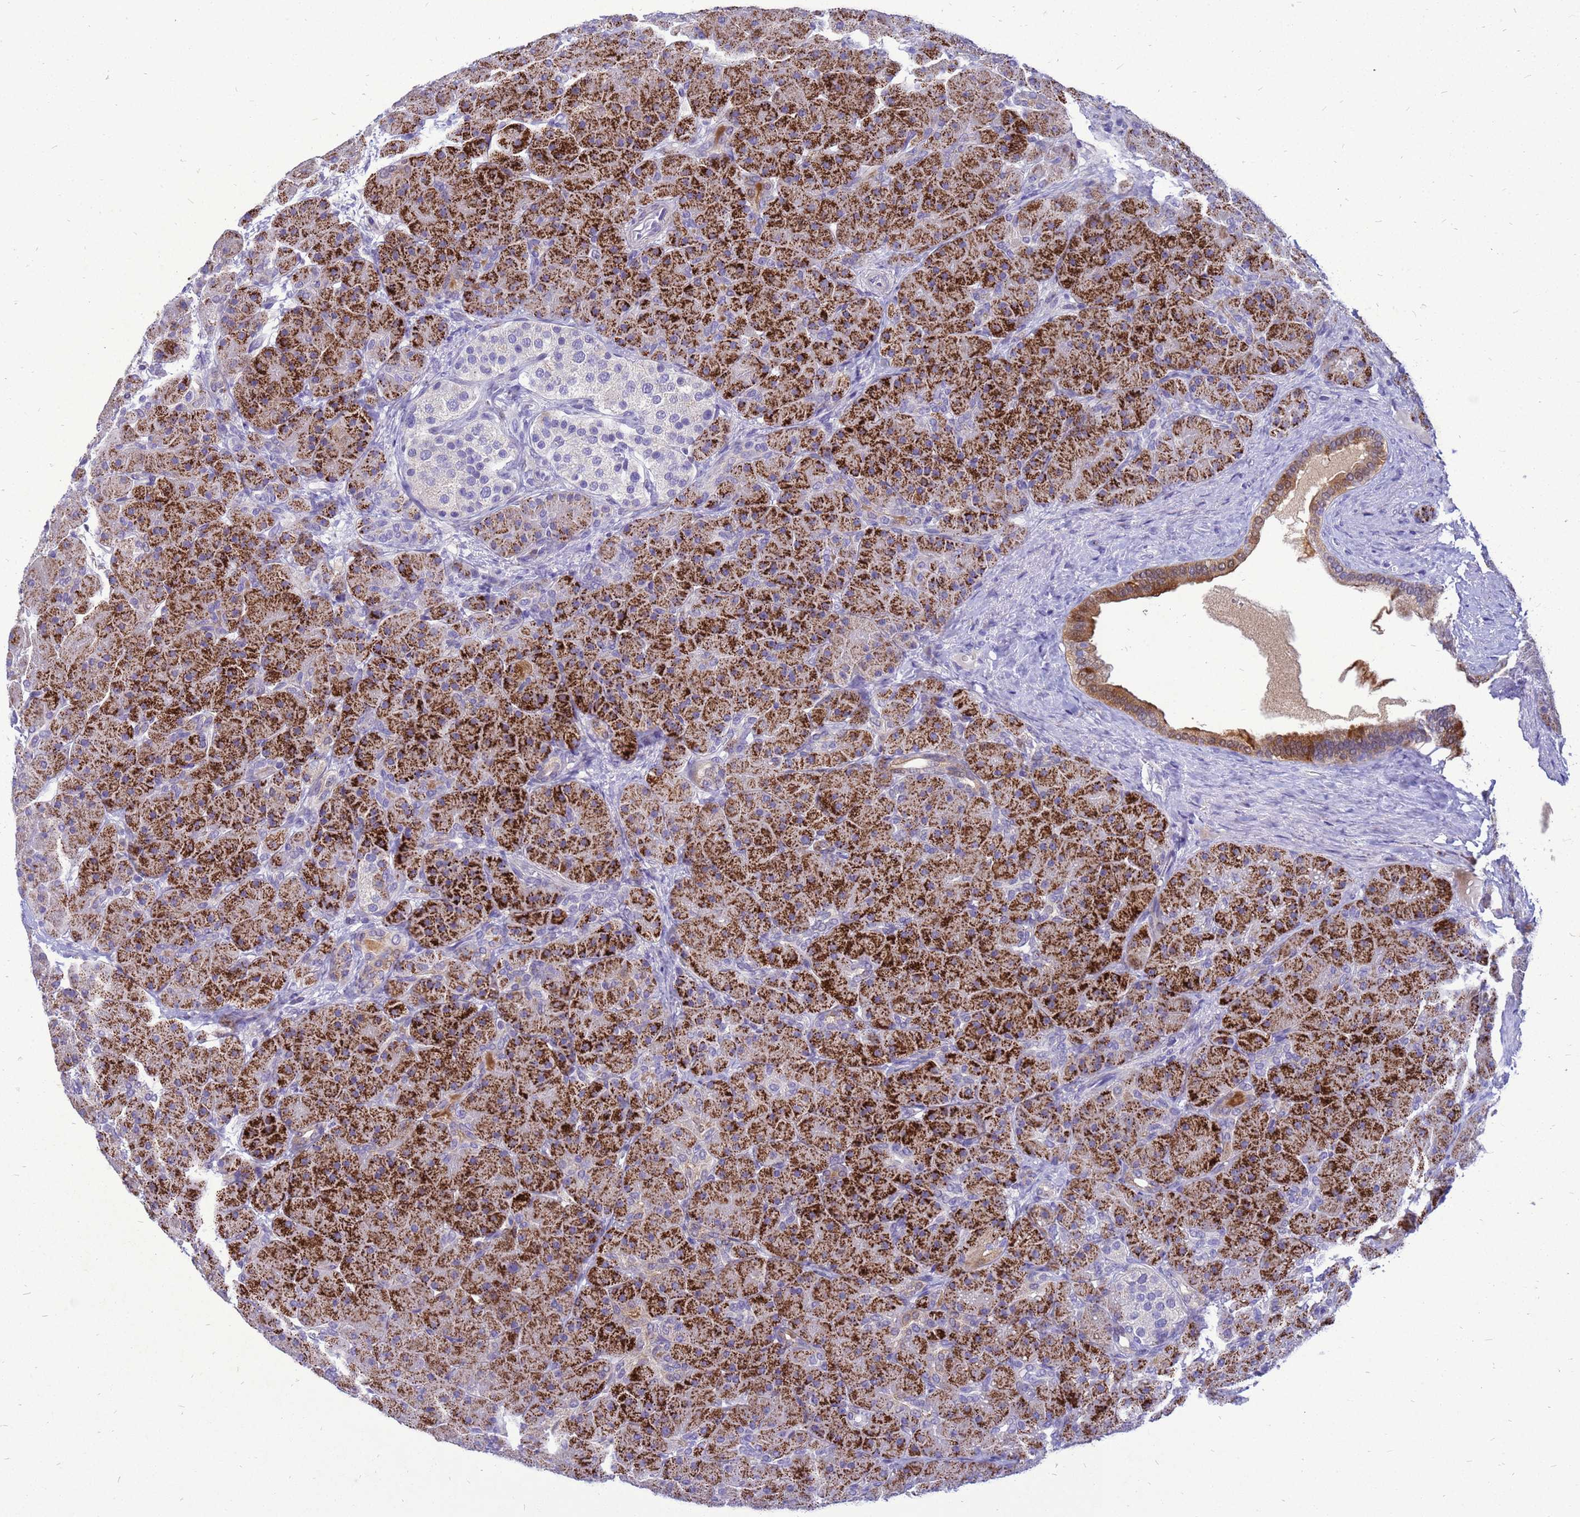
{"staining": {"intensity": "strong", "quantity": ">75%", "location": "cytoplasmic/membranous"}, "tissue": "pancreas", "cell_type": "Exocrine glandular cells", "image_type": "normal", "snomed": [{"axis": "morphology", "description": "Normal tissue, NOS"}, {"axis": "topography", "description": "Pancreas"}], "caption": "The micrograph displays immunohistochemical staining of benign pancreas. There is strong cytoplasmic/membranous expression is appreciated in approximately >75% of exocrine glandular cells. Immunohistochemistry stains the protein of interest in brown and the nuclei are stained blue.", "gene": "AKR1C1", "patient": {"sex": "male", "age": 66}}